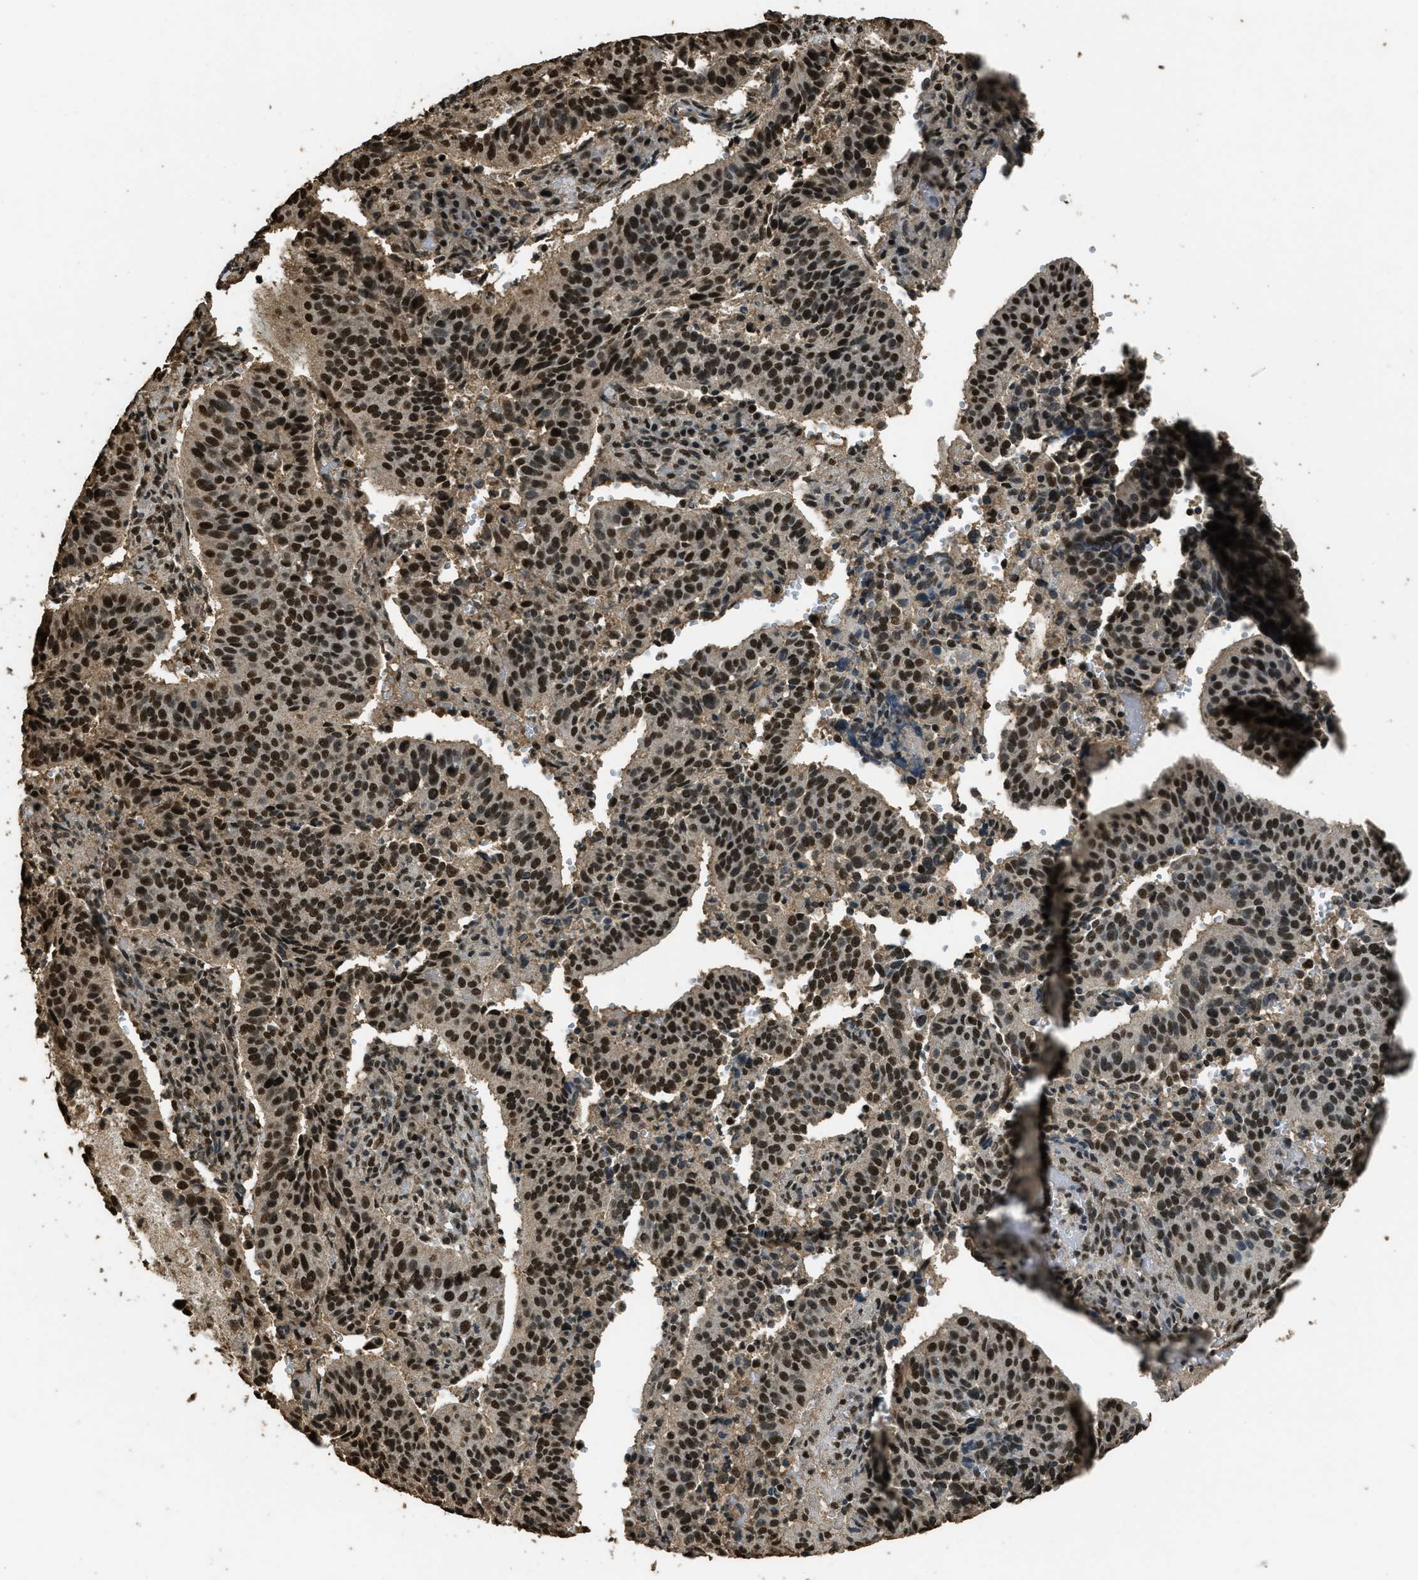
{"staining": {"intensity": "strong", "quantity": ">75%", "location": "nuclear"}, "tissue": "cervical cancer", "cell_type": "Tumor cells", "image_type": "cancer", "snomed": [{"axis": "morphology", "description": "Normal tissue, NOS"}, {"axis": "morphology", "description": "Squamous cell carcinoma, NOS"}, {"axis": "topography", "description": "Cervix"}], "caption": "This is a micrograph of IHC staining of squamous cell carcinoma (cervical), which shows strong staining in the nuclear of tumor cells.", "gene": "MYB", "patient": {"sex": "female", "age": 39}}